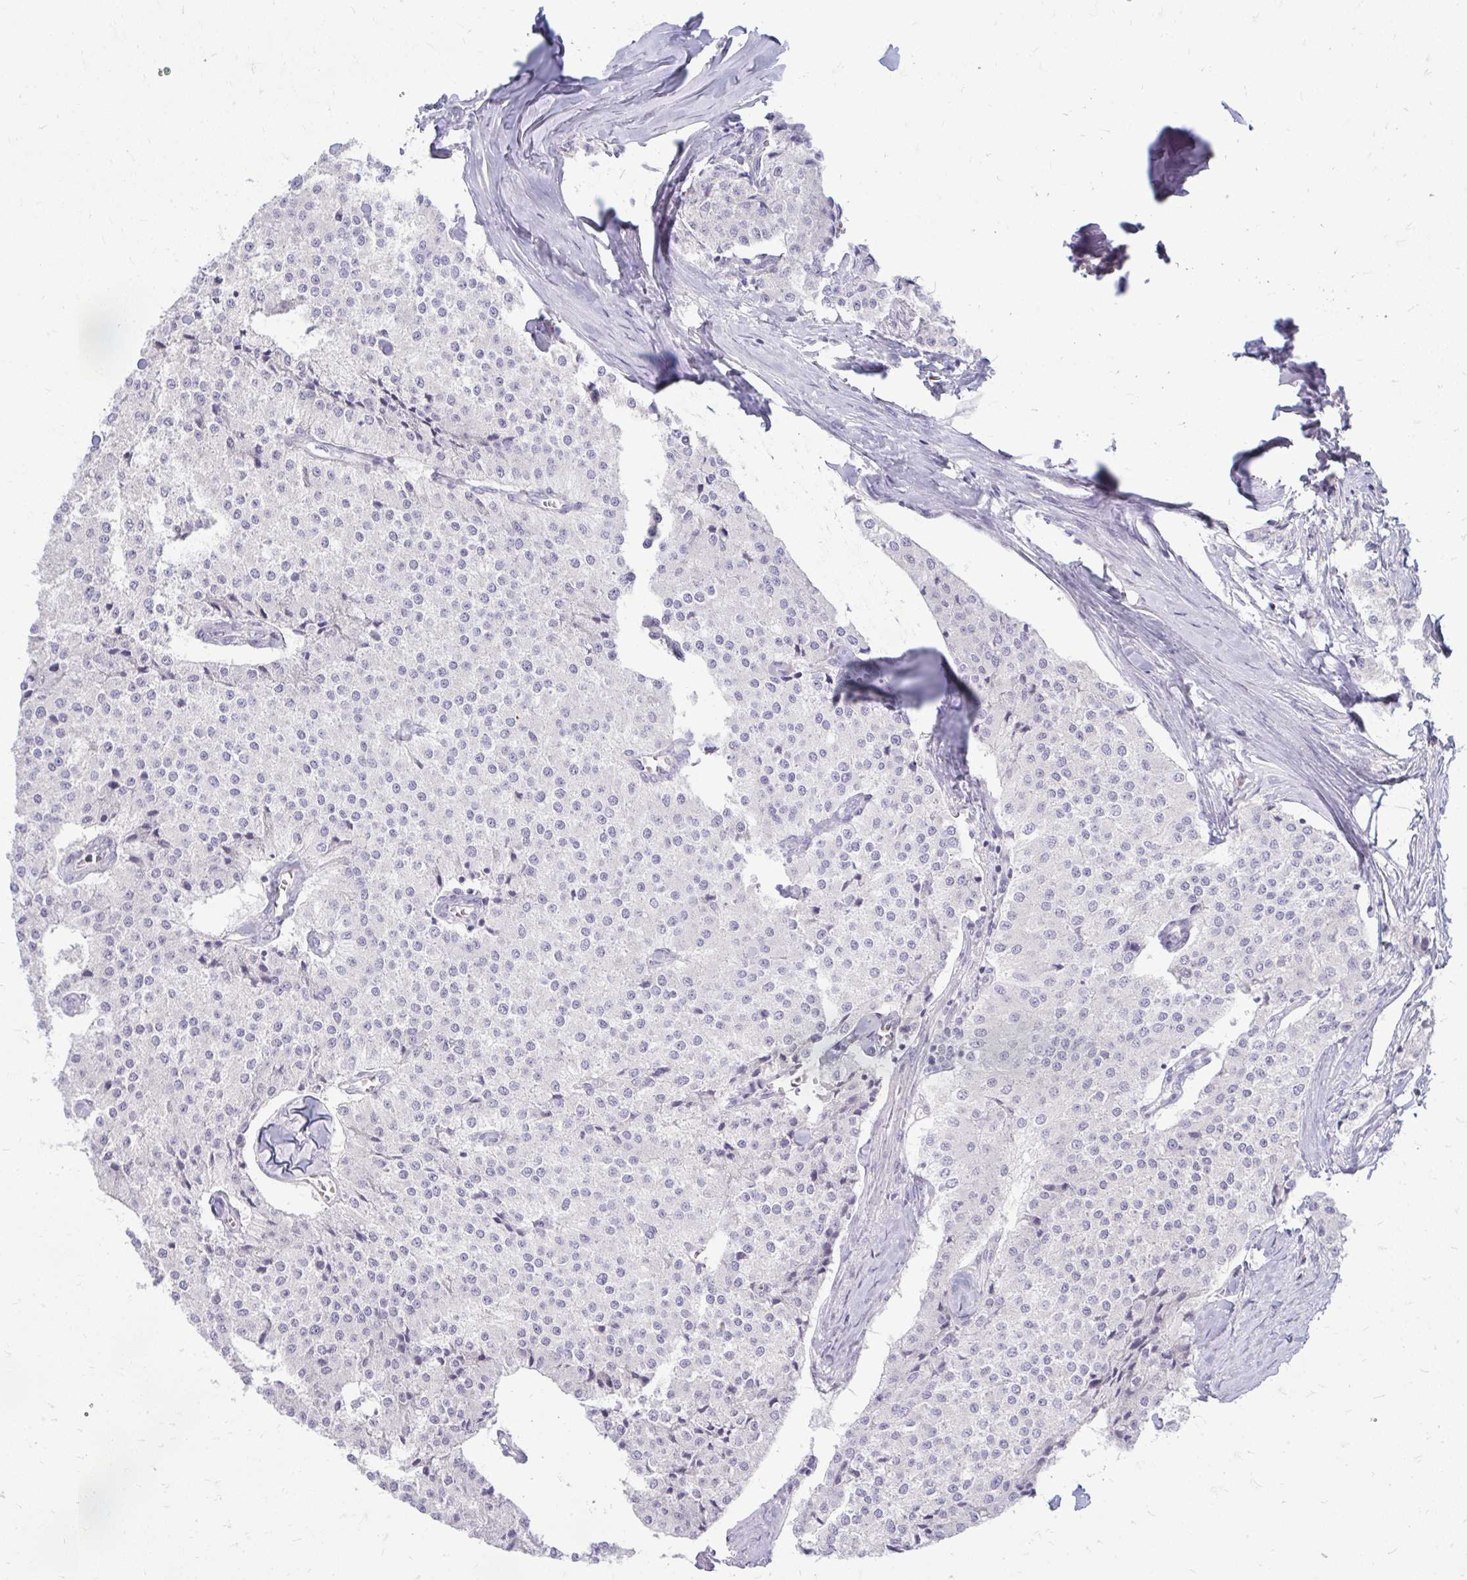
{"staining": {"intensity": "negative", "quantity": "none", "location": "none"}, "tissue": "carcinoid", "cell_type": "Tumor cells", "image_type": "cancer", "snomed": [{"axis": "morphology", "description": "Carcinoid, malignant, NOS"}, {"axis": "topography", "description": "Colon"}], "caption": "A high-resolution micrograph shows immunohistochemistry staining of carcinoid (malignant), which shows no significant positivity in tumor cells.", "gene": "TSPEAR", "patient": {"sex": "female", "age": 52}}